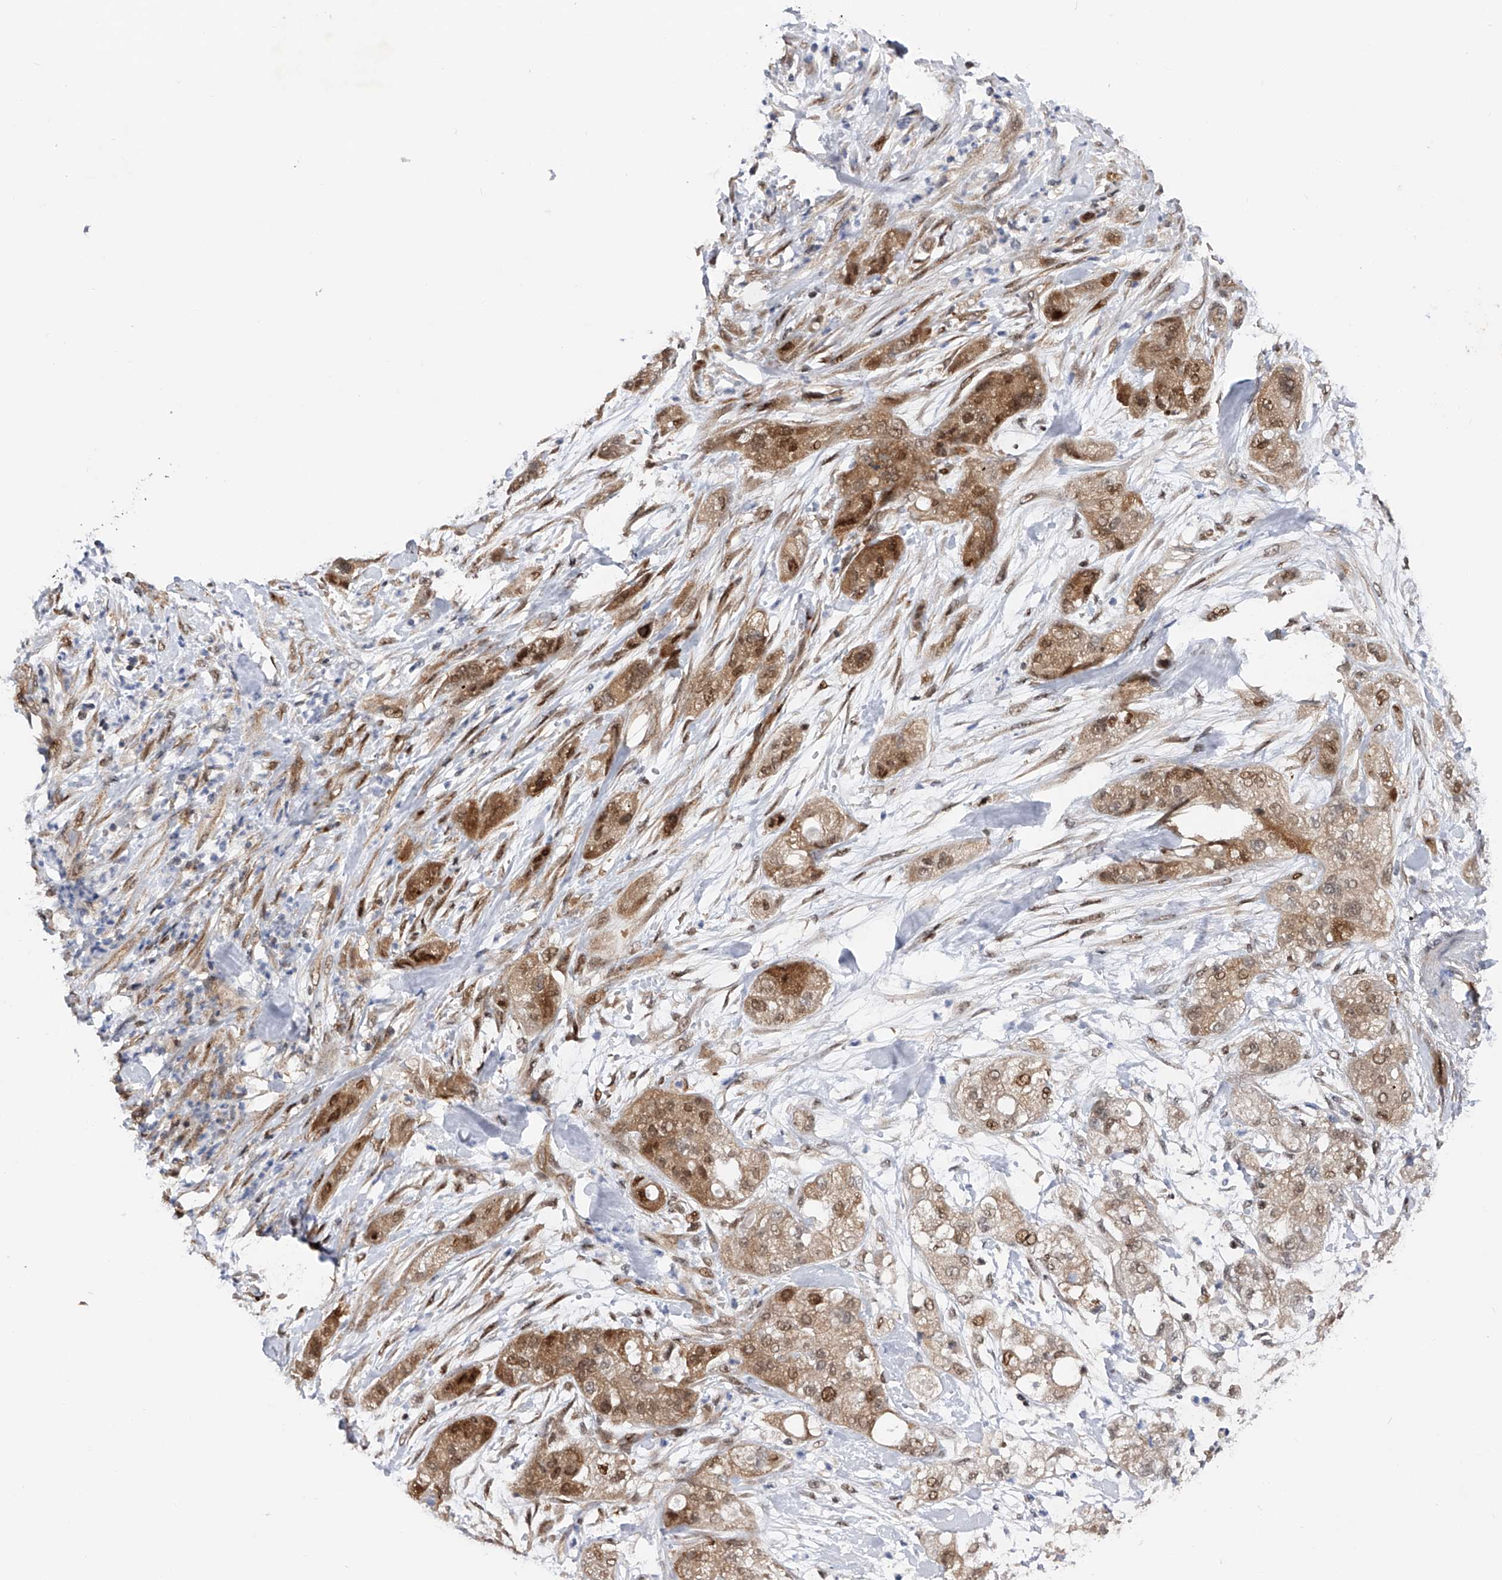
{"staining": {"intensity": "moderate", "quantity": ">75%", "location": "cytoplasmic/membranous,nuclear"}, "tissue": "pancreatic cancer", "cell_type": "Tumor cells", "image_type": "cancer", "snomed": [{"axis": "morphology", "description": "Adenocarcinoma, NOS"}, {"axis": "topography", "description": "Pancreas"}], "caption": "Tumor cells reveal medium levels of moderate cytoplasmic/membranous and nuclear positivity in approximately >75% of cells in pancreatic cancer. The protein of interest is shown in brown color, while the nuclei are stained blue.", "gene": "RWDD2A", "patient": {"sex": "female", "age": 78}}